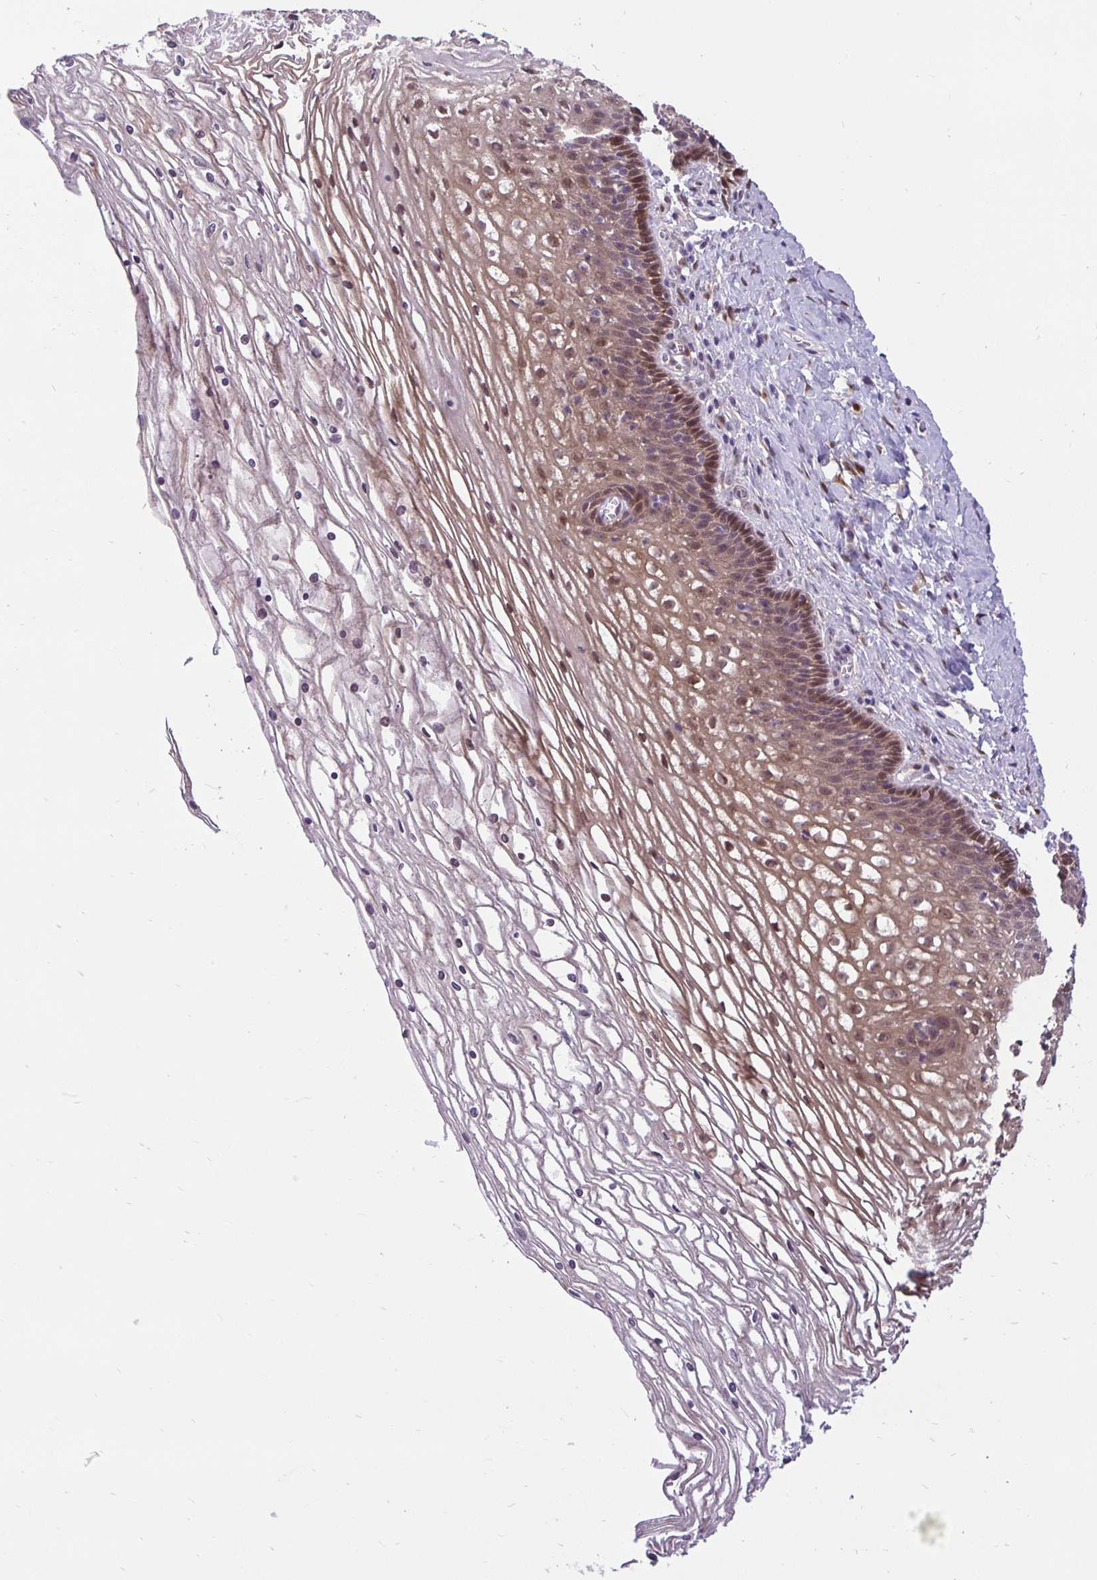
{"staining": {"intensity": "negative", "quantity": "none", "location": "none"}, "tissue": "cervix", "cell_type": "Glandular cells", "image_type": "normal", "snomed": [{"axis": "morphology", "description": "Normal tissue, NOS"}, {"axis": "topography", "description": "Cervix"}], "caption": "IHC image of unremarkable cervix stained for a protein (brown), which shows no staining in glandular cells.", "gene": "TAX1BP3", "patient": {"sex": "female", "age": 36}}